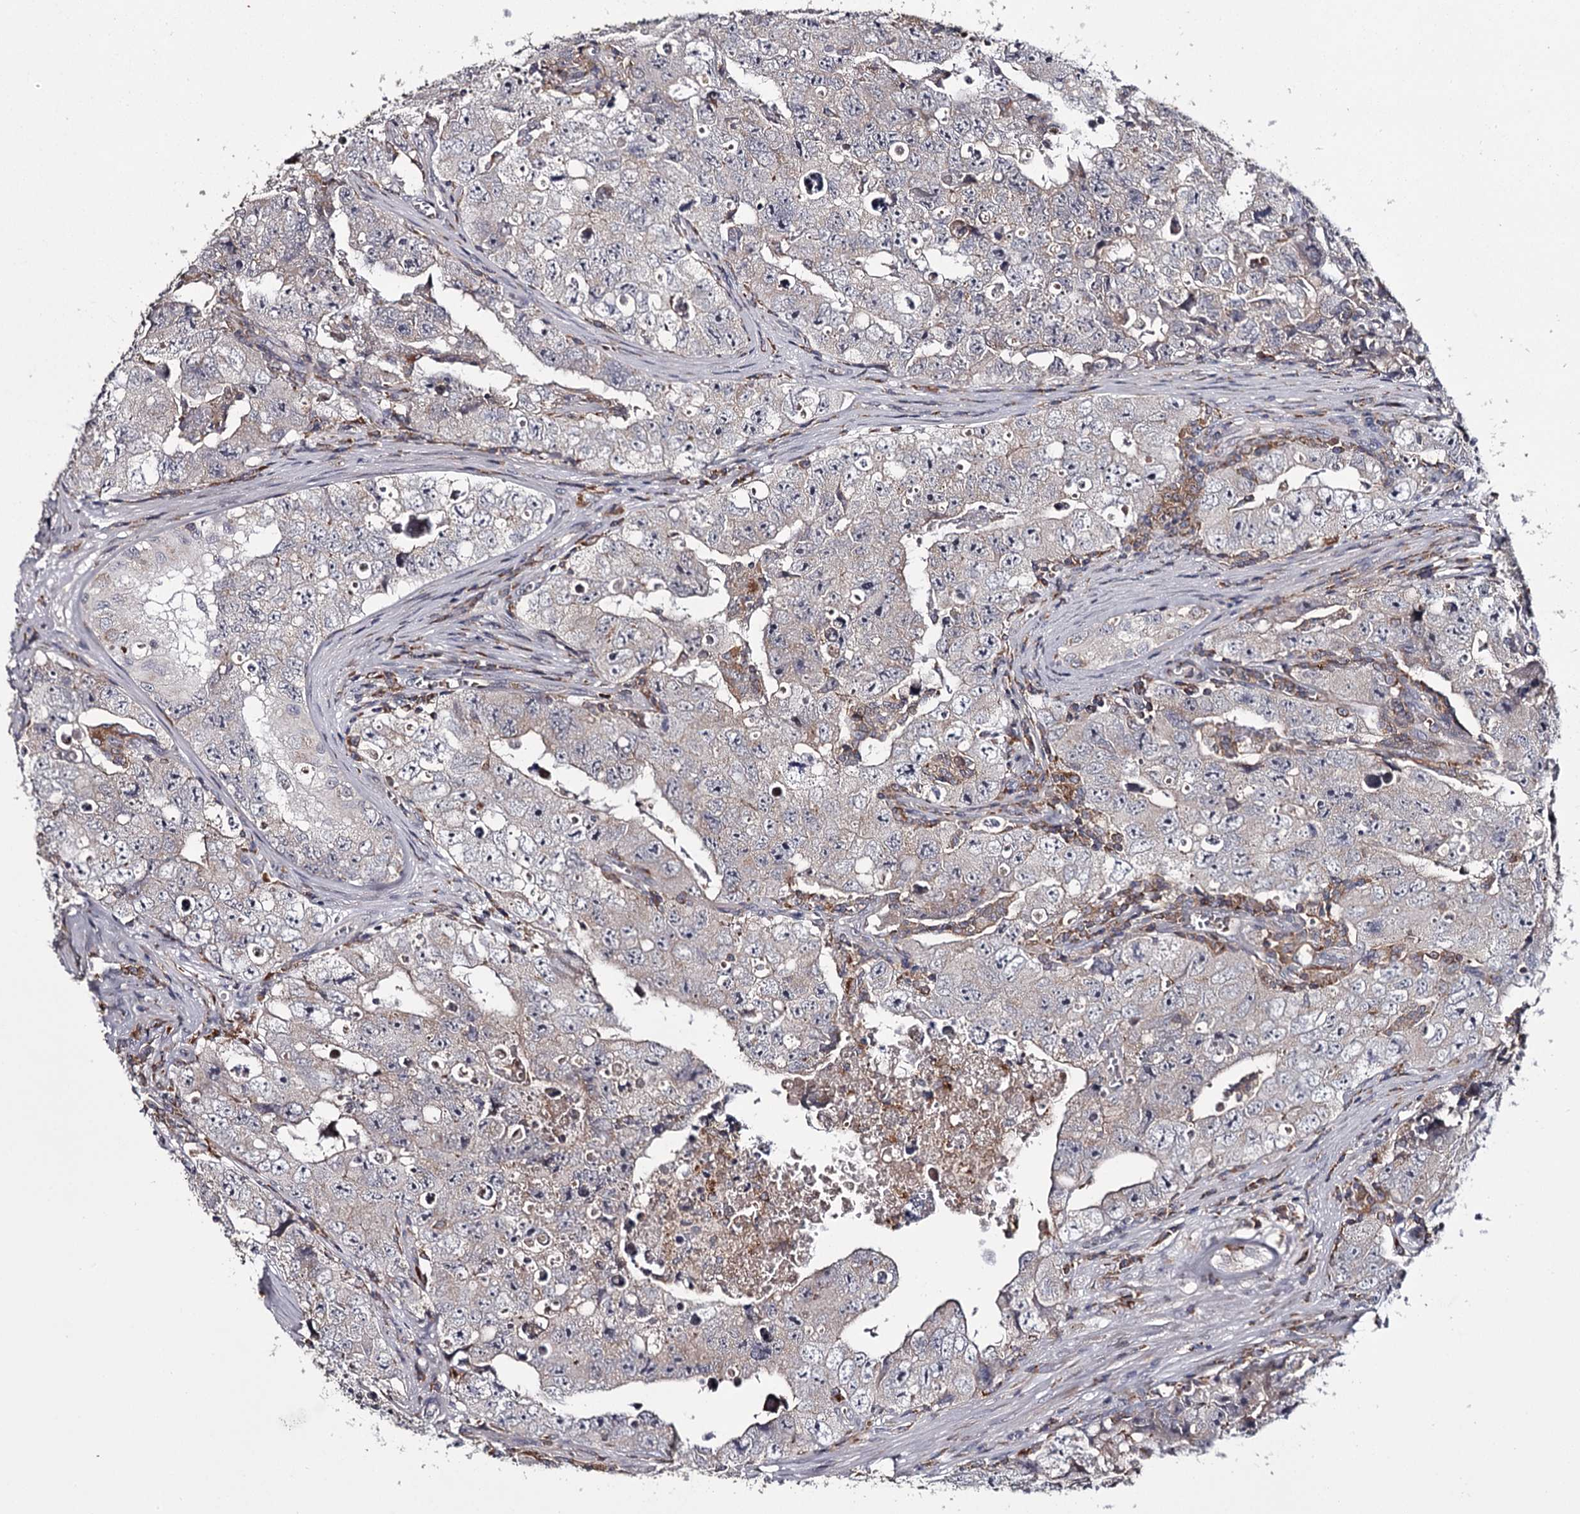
{"staining": {"intensity": "negative", "quantity": "none", "location": "none"}, "tissue": "testis cancer", "cell_type": "Tumor cells", "image_type": "cancer", "snomed": [{"axis": "morphology", "description": "Carcinoma, Embryonal, NOS"}, {"axis": "topography", "description": "Testis"}], "caption": "Immunohistochemical staining of human testis embryonal carcinoma exhibits no significant staining in tumor cells.", "gene": "RASSF6", "patient": {"sex": "male", "age": 17}}